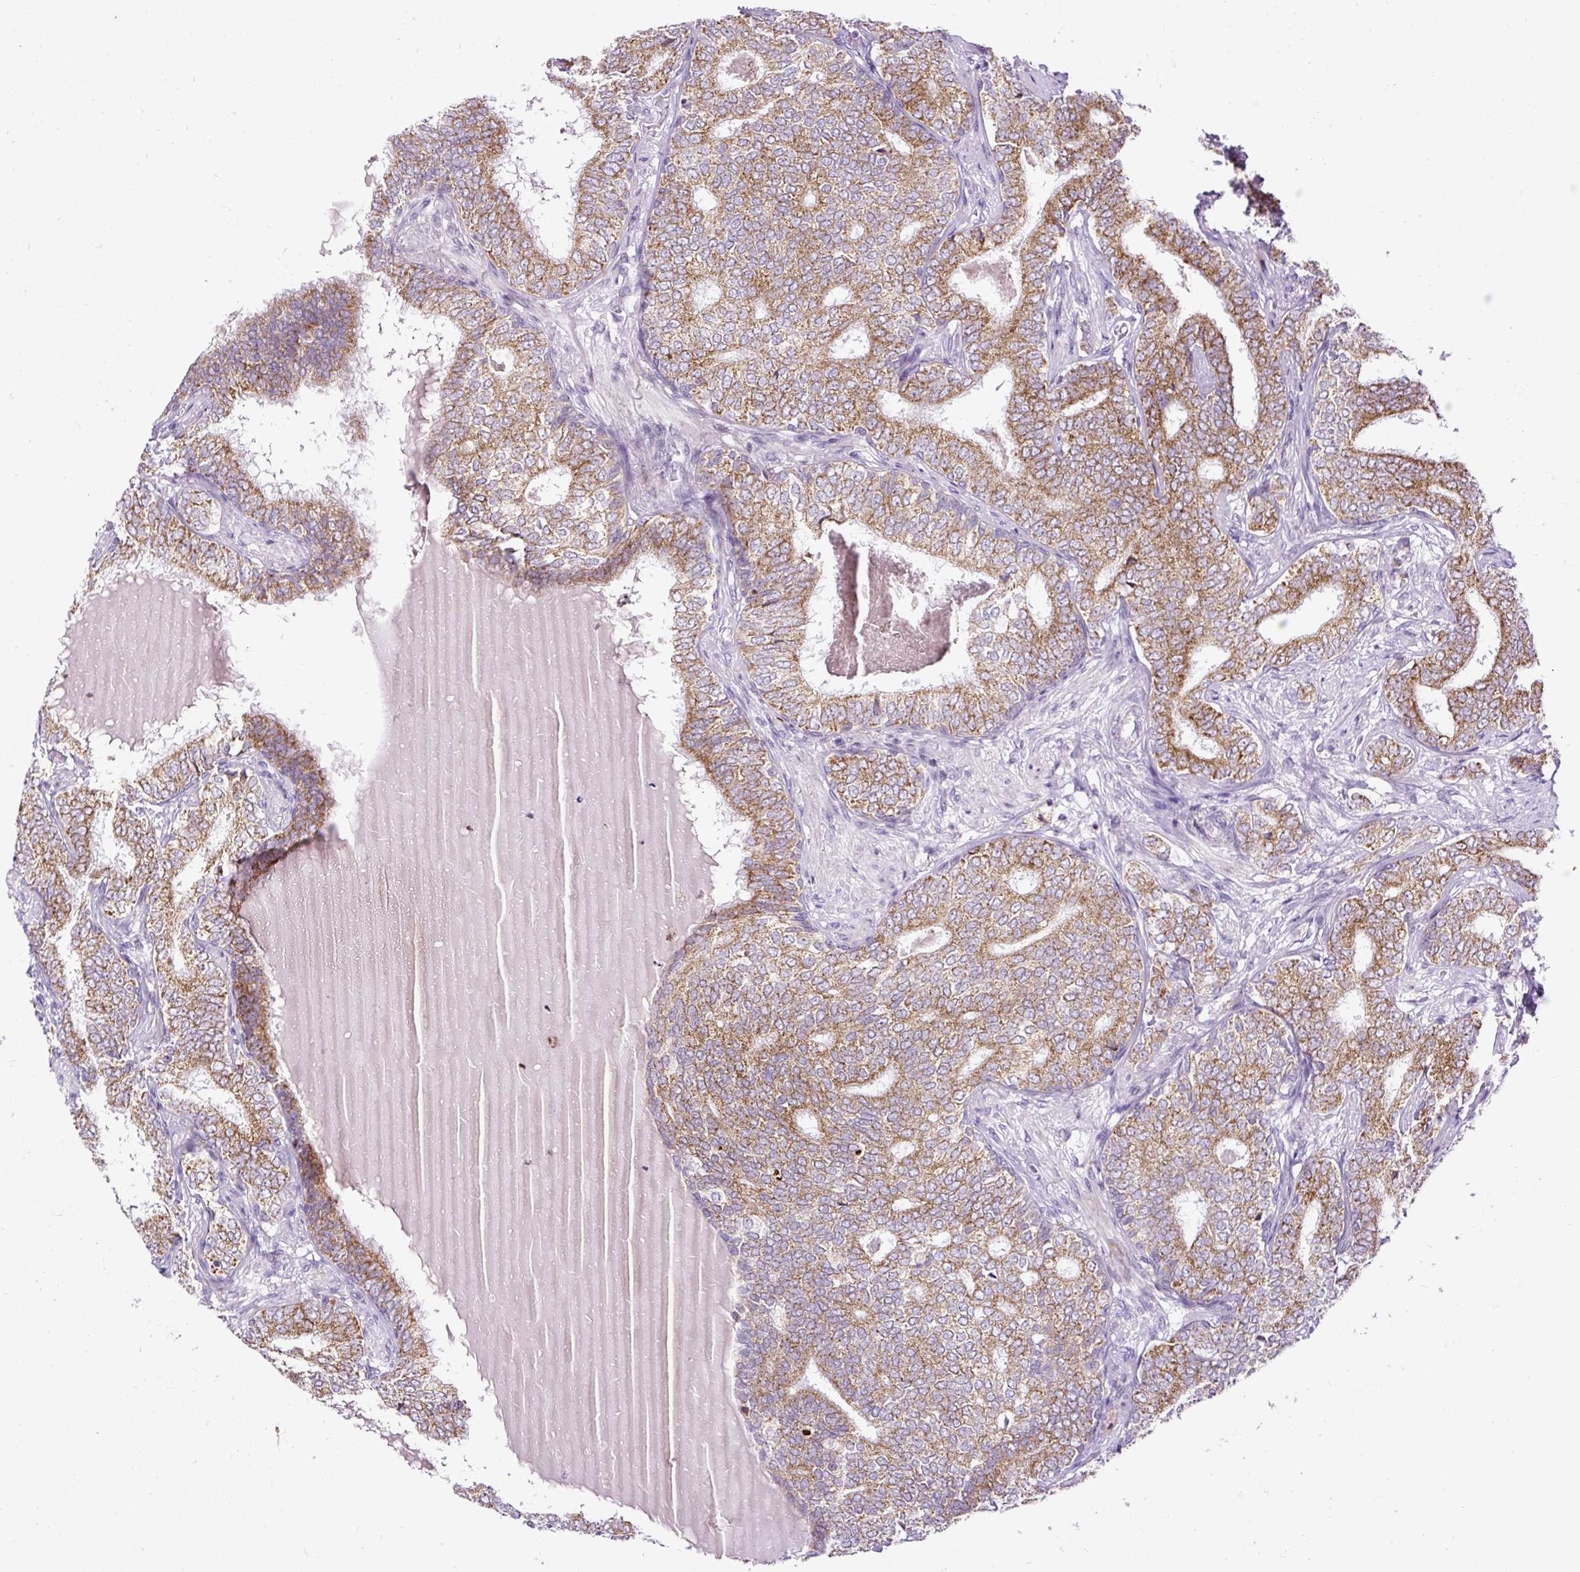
{"staining": {"intensity": "strong", "quantity": ">75%", "location": "cytoplasmic/membranous"}, "tissue": "prostate cancer", "cell_type": "Tumor cells", "image_type": "cancer", "snomed": [{"axis": "morphology", "description": "Adenocarcinoma, High grade"}, {"axis": "topography", "description": "Prostate"}], "caption": "Immunohistochemical staining of human prostate cancer shows high levels of strong cytoplasmic/membranous staining in about >75% of tumor cells. (DAB = brown stain, brightfield microscopy at high magnification).", "gene": "FMC1", "patient": {"sex": "male", "age": 72}}